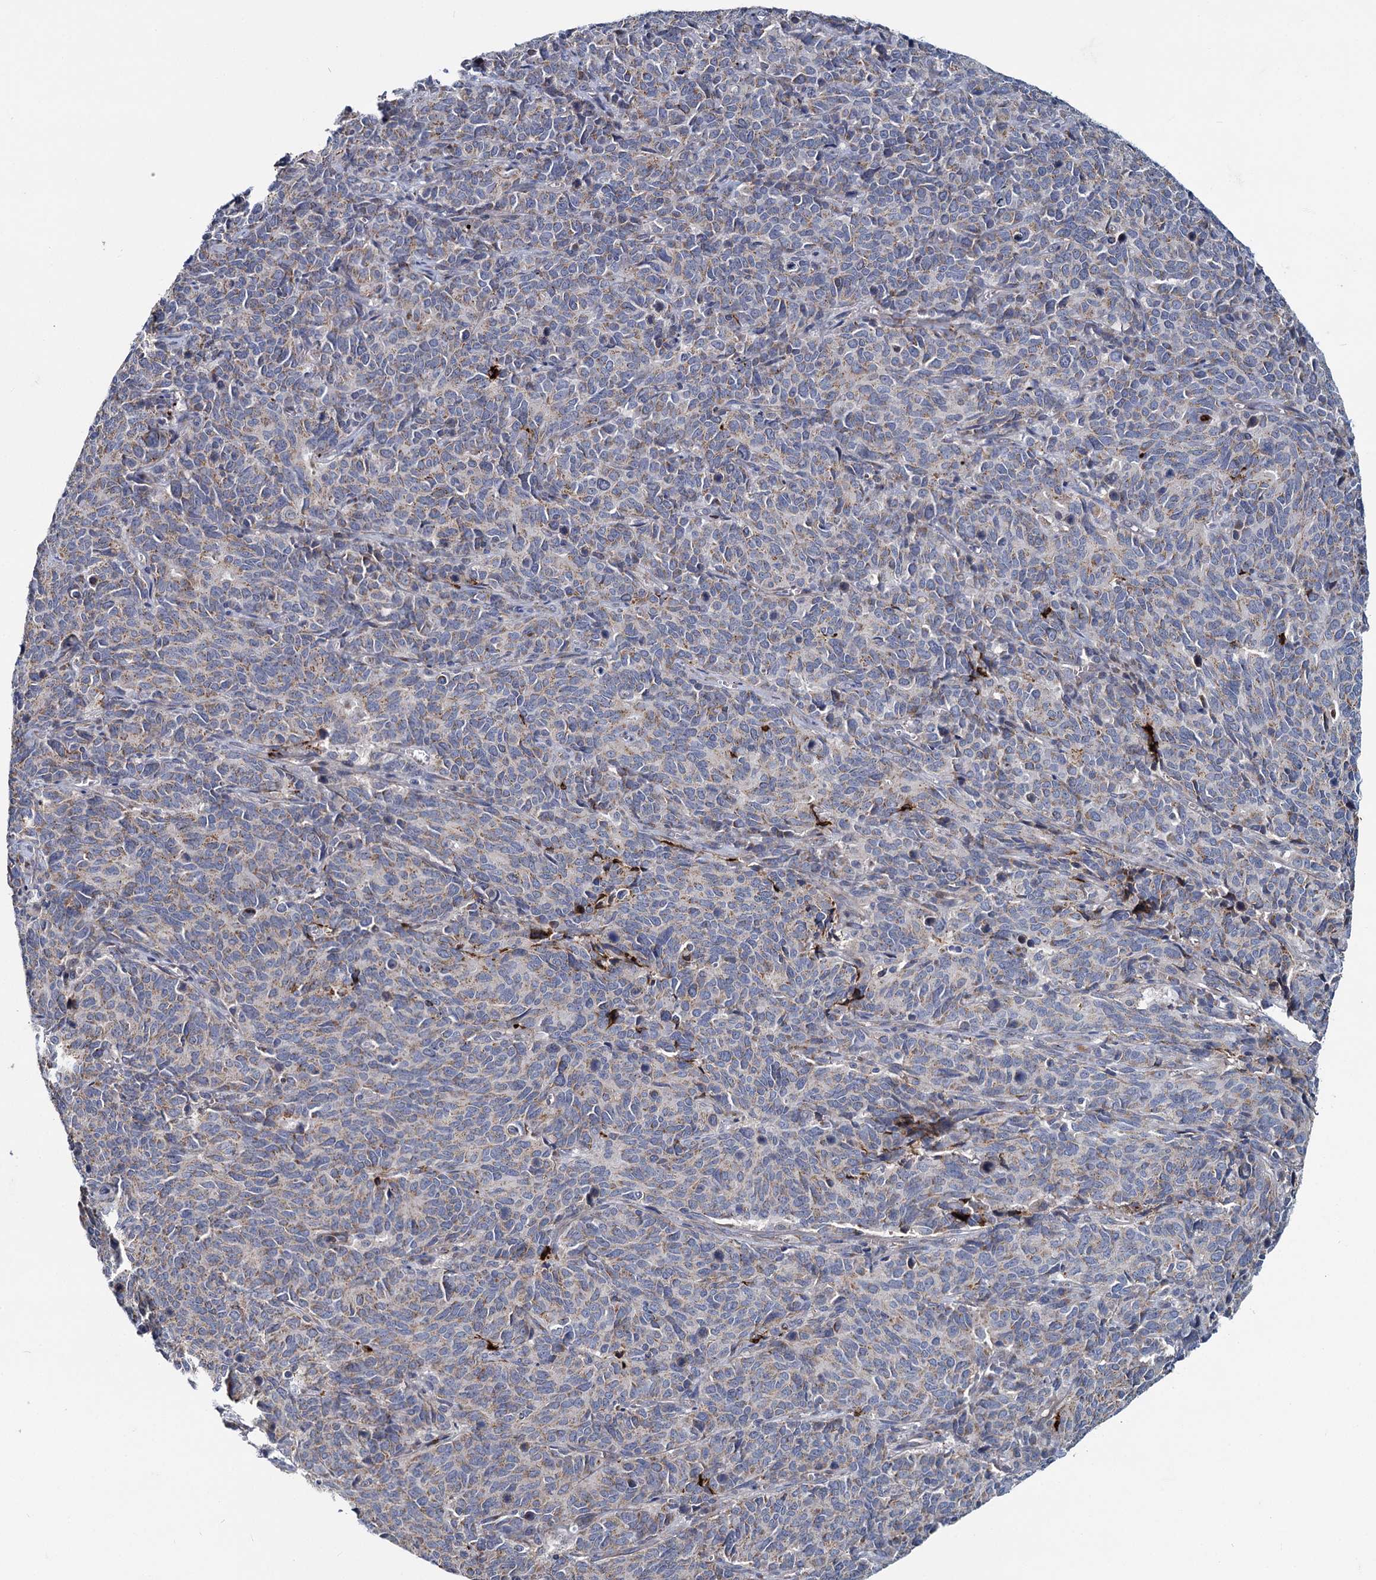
{"staining": {"intensity": "weak", "quantity": "25%-75%", "location": "cytoplasmic/membranous"}, "tissue": "cervical cancer", "cell_type": "Tumor cells", "image_type": "cancer", "snomed": [{"axis": "morphology", "description": "Squamous cell carcinoma, NOS"}, {"axis": "topography", "description": "Cervix"}], "caption": "This image shows IHC staining of cervical cancer (squamous cell carcinoma), with low weak cytoplasmic/membranous positivity in approximately 25%-75% of tumor cells.", "gene": "DCUN1D2", "patient": {"sex": "female", "age": 60}}